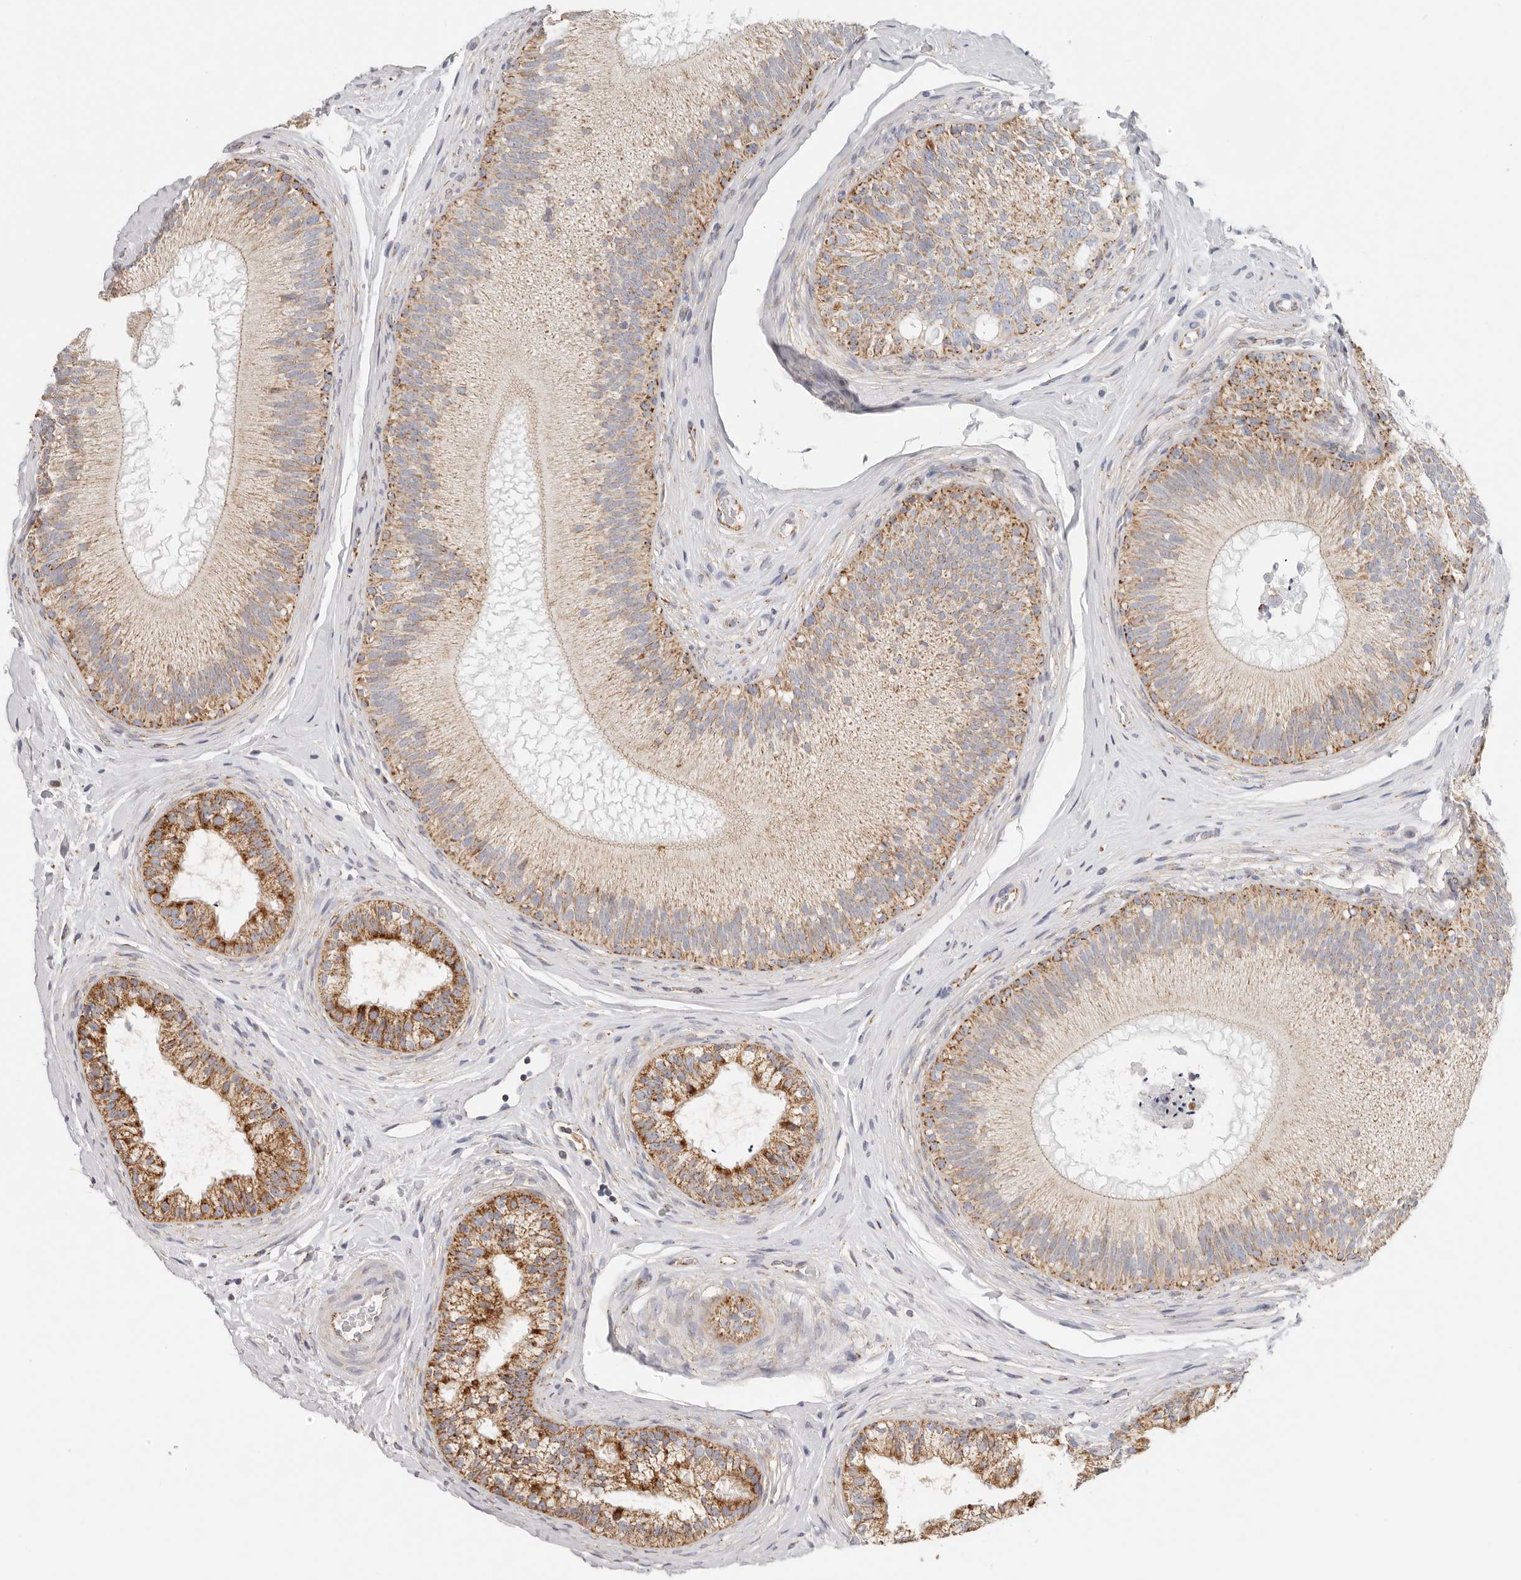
{"staining": {"intensity": "strong", "quantity": "25%-75%", "location": "cytoplasmic/membranous"}, "tissue": "epididymis", "cell_type": "Glandular cells", "image_type": "normal", "snomed": [{"axis": "morphology", "description": "Normal tissue, NOS"}, {"axis": "topography", "description": "Epididymis"}], "caption": "Immunohistochemistry (IHC) (DAB (3,3'-diaminobenzidine)) staining of unremarkable epididymis reveals strong cytoplasmic/membranous protein staining in about 25%-75% of glandular cells.", "gene": "AFDN", "patient": {"sex": "male", "age": 45}}